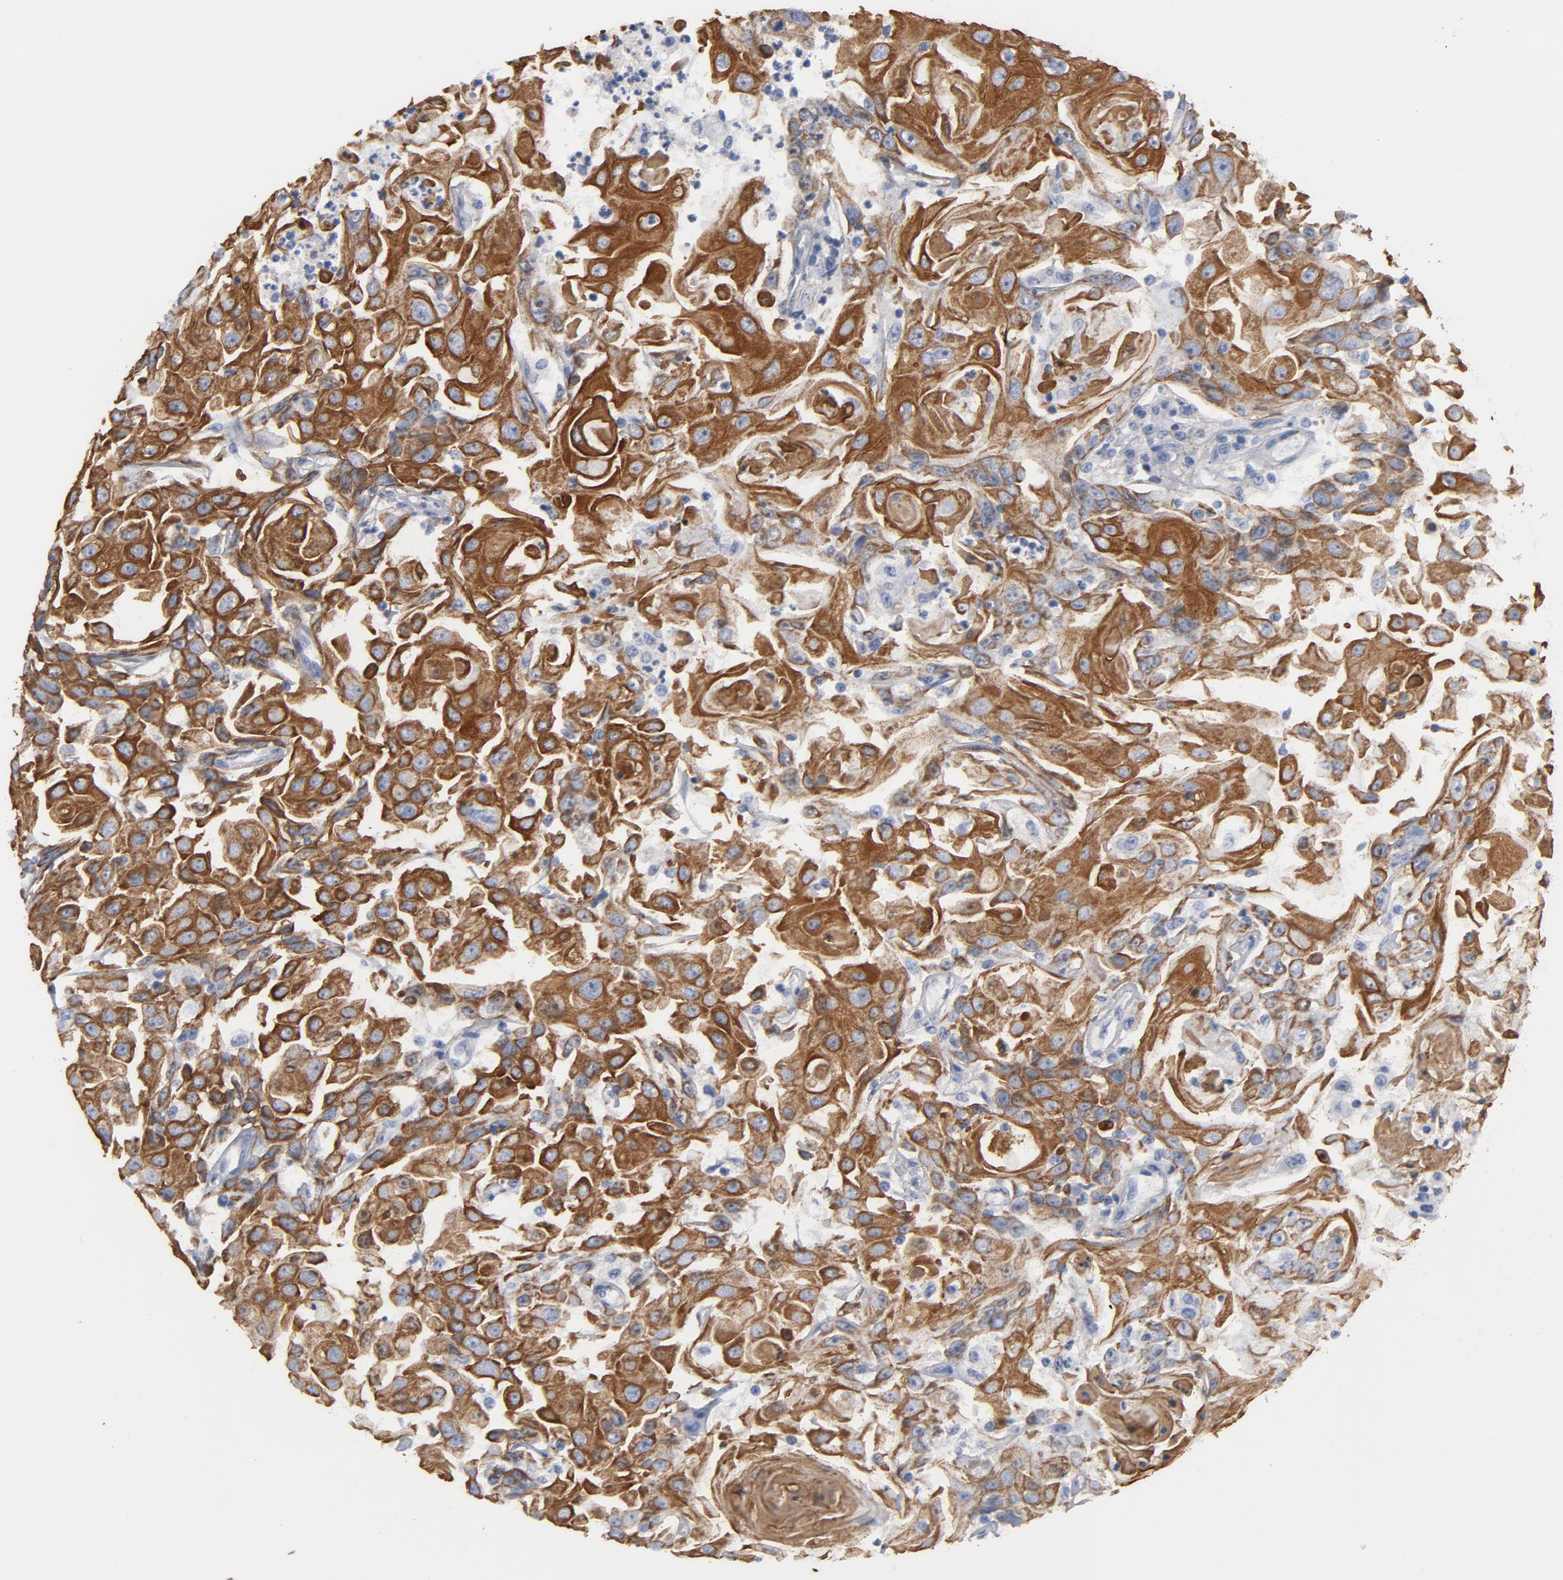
{"staining": {"intensity": "moderate", "quantity": ">75%", "location": "cytoplasmic/membranous"}, "tissue": "head and neck cancer", "cell_type": "Tumor cells", "image_type": "cancer", "snomed": [{"axis": "morphology", "description": "Squamous cell carcinoma, NOS"}, {"axis": "topography", "description": "Oral tissue"}, {"axis": "topography", "description": "Head-Neck"}], "caption": "Immunohistochemical staining of human squamous cell carcinoma (head and neck) demonstrates medium levels of moderate cytoplasmic/membranous protein positivity in approximately >75% of tumor cells. The staining is performed using DAB (3,3'-diaminobenzidine) brown chromogen to label protein expression. The nuclei are counter-stained blue using hematoxylin.", "gene": "TSPAN6", "patient": {"sex": "female", "age": 76}}